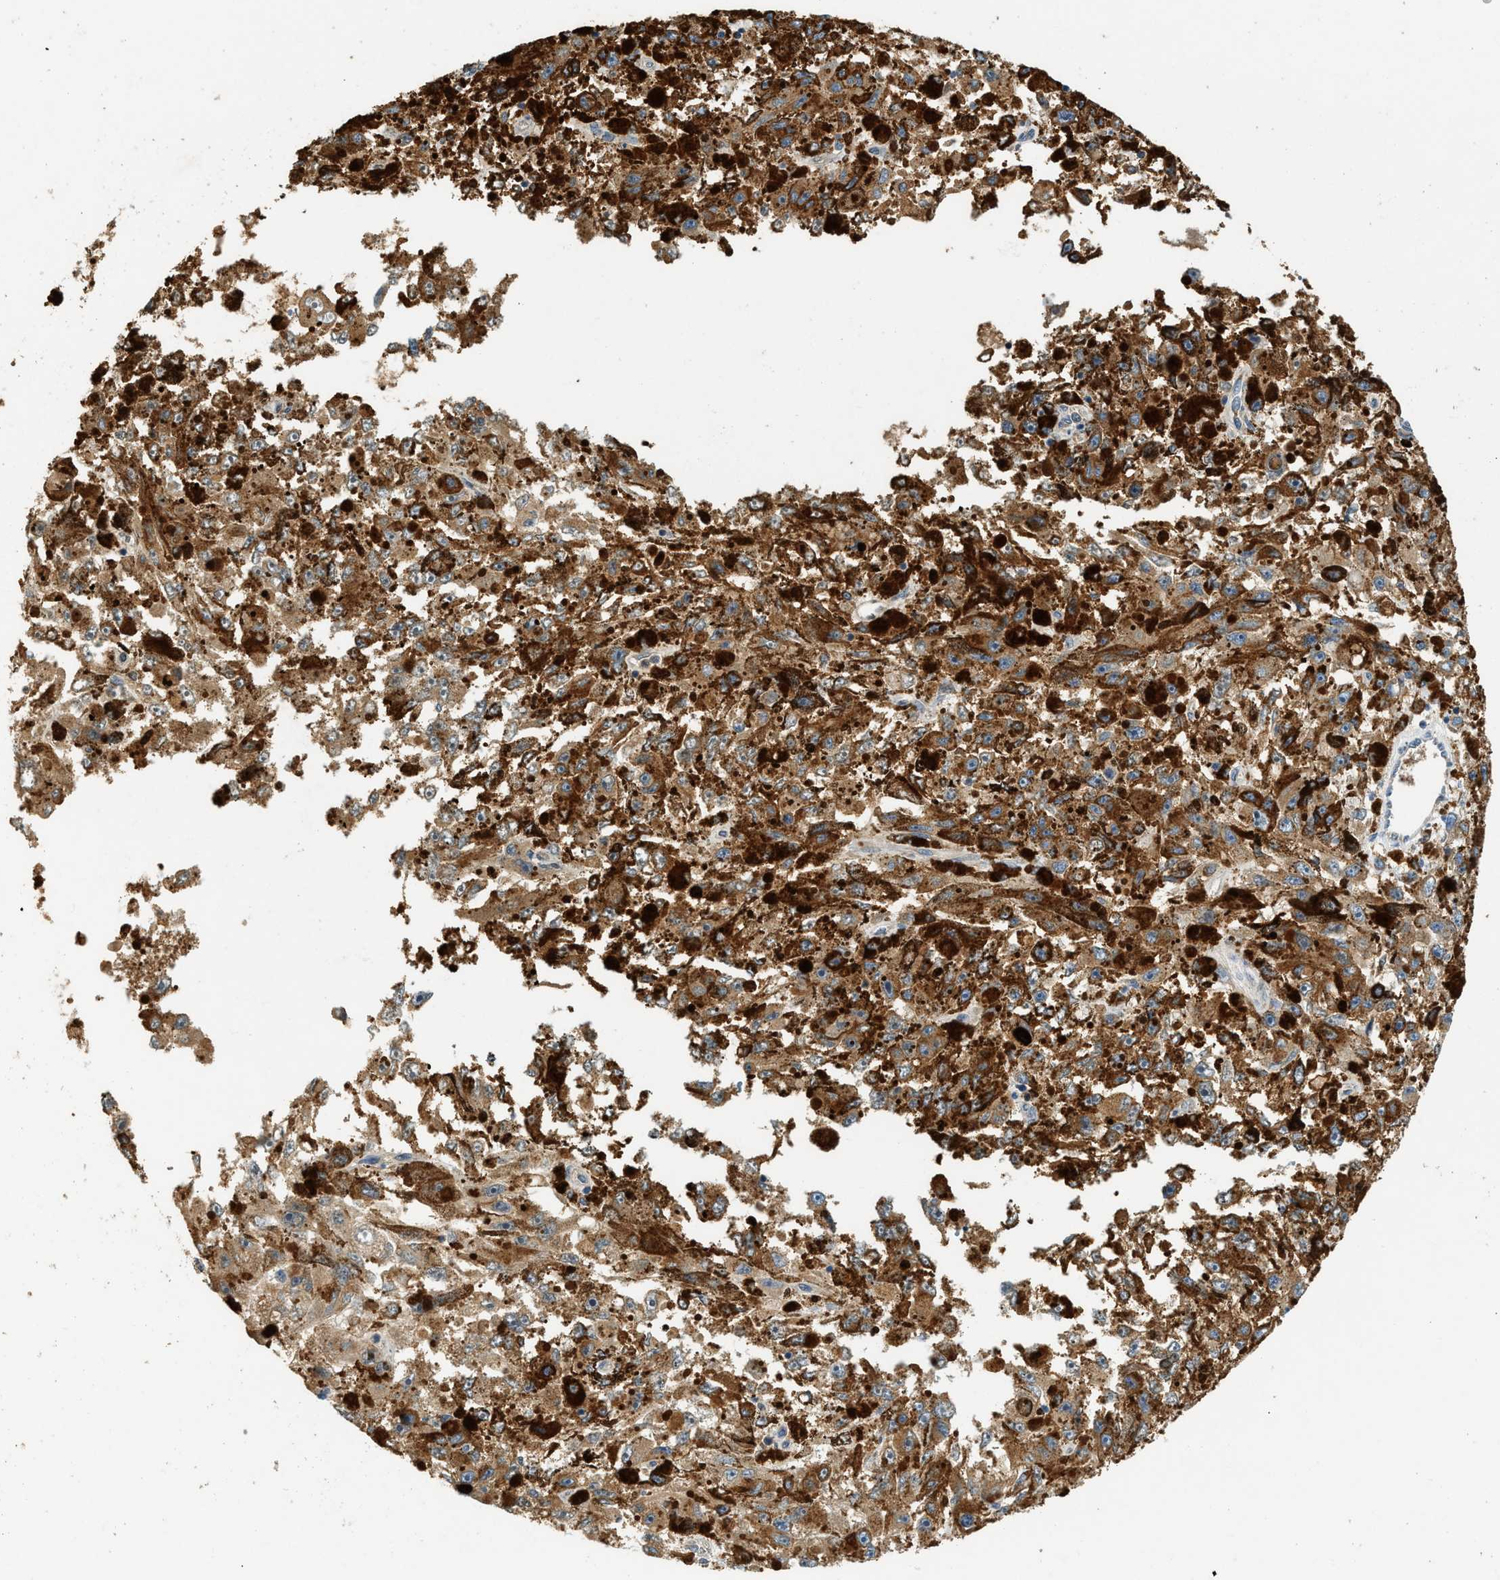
{"staining": {"intensity": "moderate", "quantity": ">75%", "location": "cytoplasmic/membranous"}, "tissue": "melanoma", "cell_type": "Tumor cells", "image_type": "cancer", "snomed": [{"axis": "morphology", "description": "Malignant melanoma, NOS"}, {"axis": "topography", "description": "Skin"}], "caption": "A medium amount of moderate cytoplasmic/membranous staining is identified in approximately >75% of tumor cells in malignant melanoma tissue. (Brightfield microscopy of DAB IHC at high magnification).", "gene": "CTSB", "patient": {"sex": "female", "age": 104}}